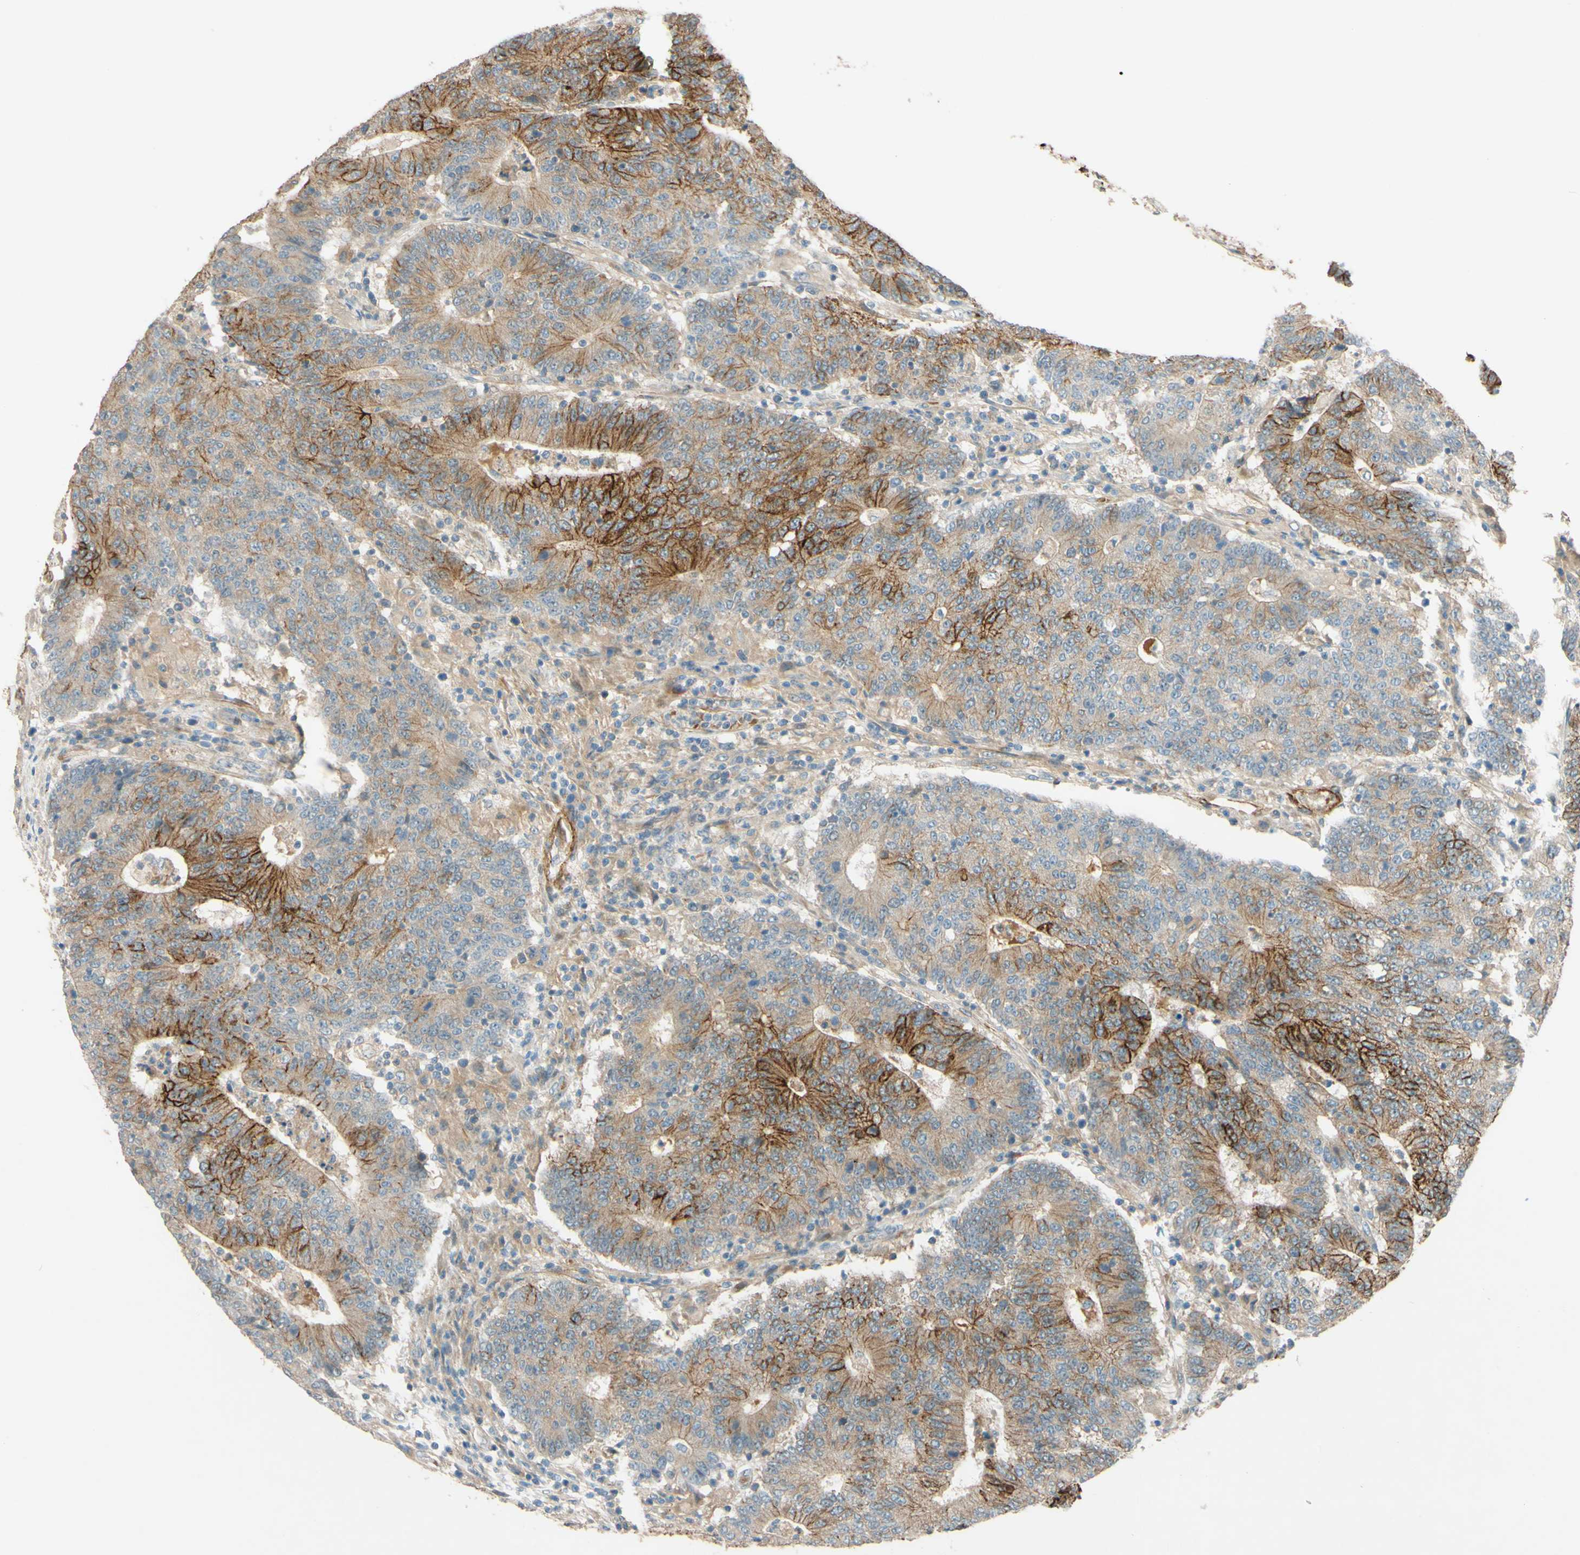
{"staining": {"intensity": "moderate", "quantity": ">75%", "location": "cytoplasmic/membranous"}, "tissue": "colorectal cancer", "cell_type": "Tumor cells", "image_type": "cancer", "snomed": [{"axis": "morphology", "description": "Normal tissue, NOS"}, {"axis": "morphology", "description": "Adenocarcinoma, NOS"}, {"axis": "topography", "description": "Colon"}], "caption": "Adenocarcinoma (colorectal) stained for a protein shows moderate cytoplasmic/membranous positivity in tumor cells. Immunohistochemistry stains the protein of interest in brown and the nuclei are stained blue.", "gene": "ADAM17", "patient": {"sex": "female", "age": 75}}